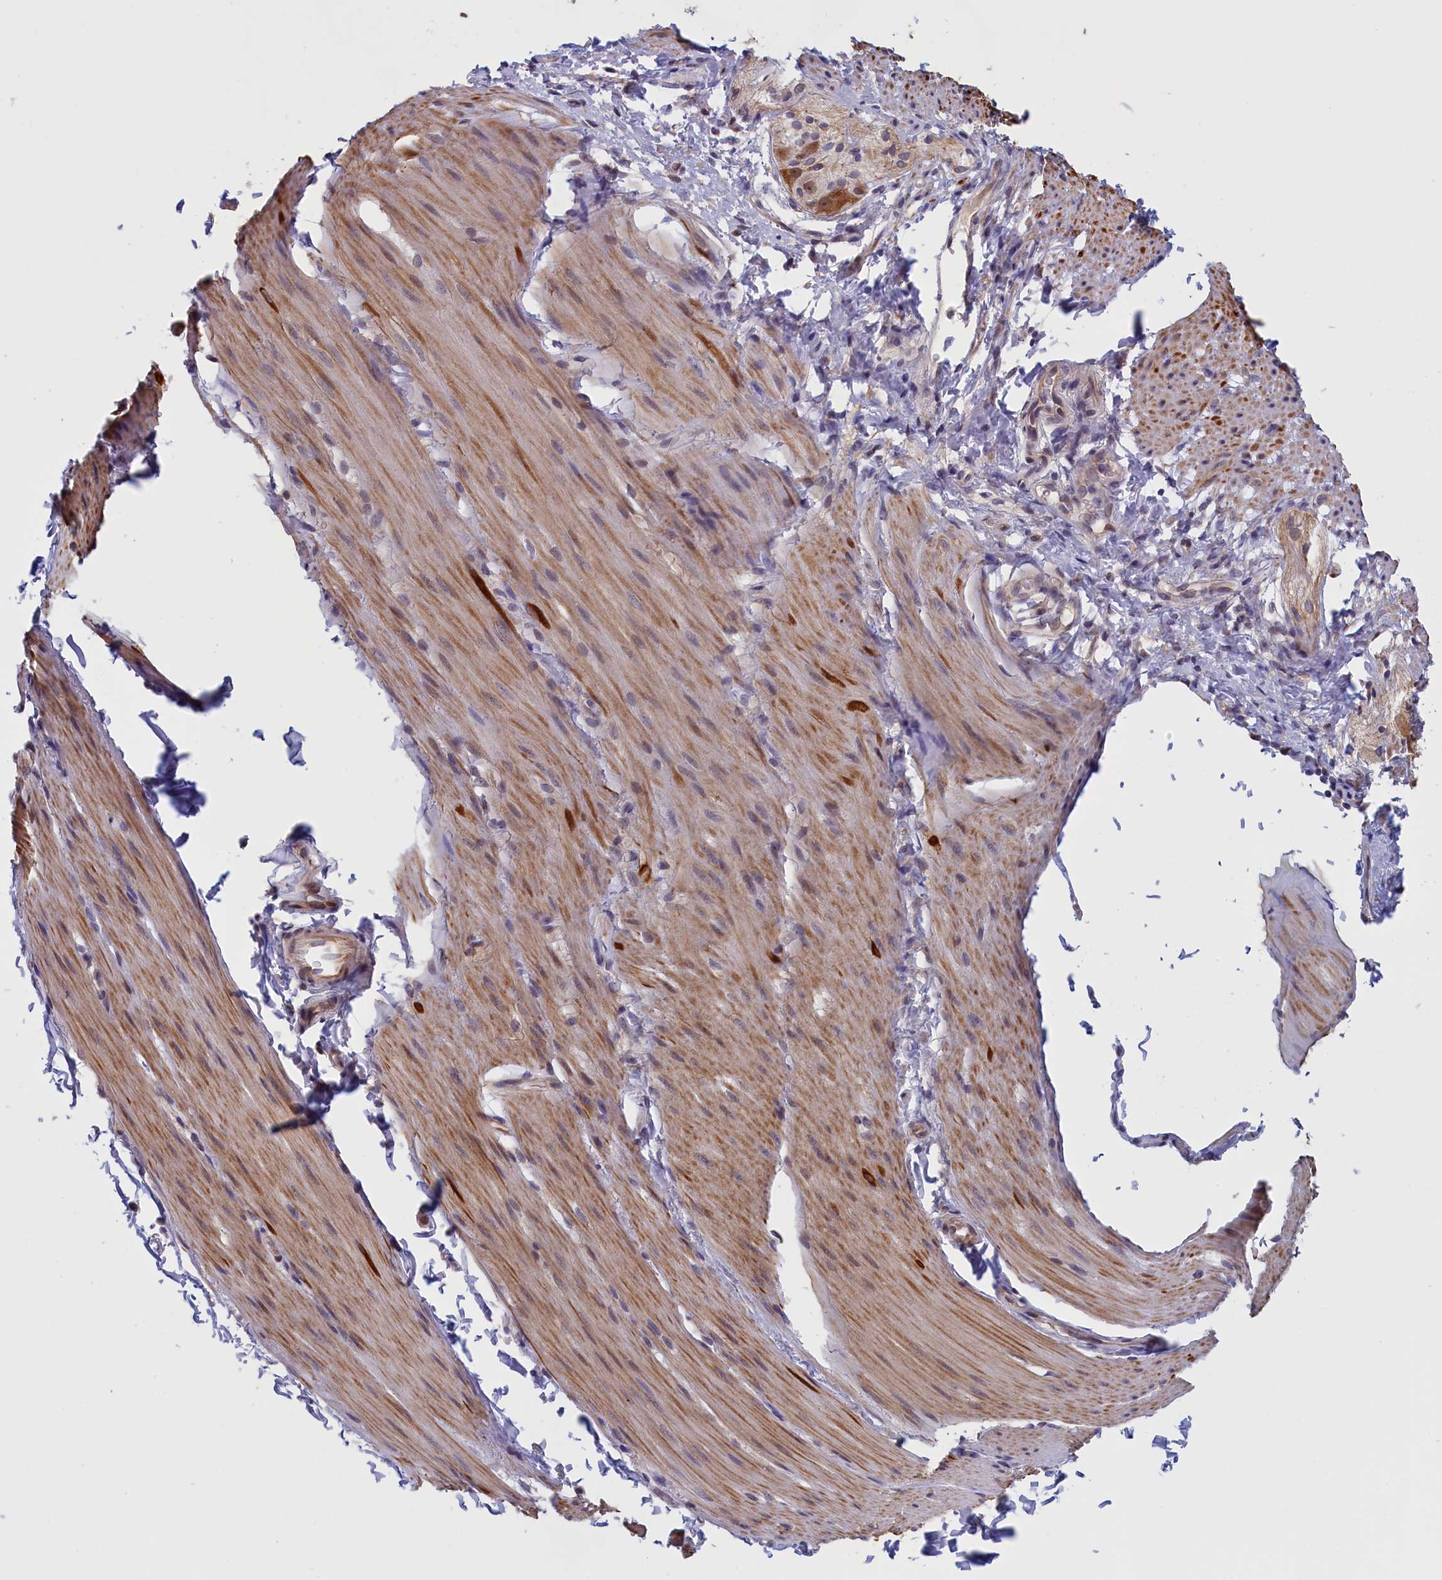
{"staining": {"intensity": "moderate", "quantity": "25%-75%", "location": "cytoplasmic/membranous"}, "tissue": "smooth muscle", "cell_type": "Smooth muscle cells", "image_type": "normal", "snomed": [{"axis": "morphology", "description": "Normal tissue, NOS"}, {"axis": "topography", "description": "Smooth muscle"}, {"axis": "topography", "description": "Small intestine"}], "caption": "Unremarkable smooth muscle displays moderate cytoplasmic/membranous expression in about 25%-75% of smooth muscle cells, visualized by immunohistochemistry. (brown staining indicates protein expression, while blue staining denotes nuclei).", "gene": "IGFALS", "patient": {"sex": "female", "age": 84}}